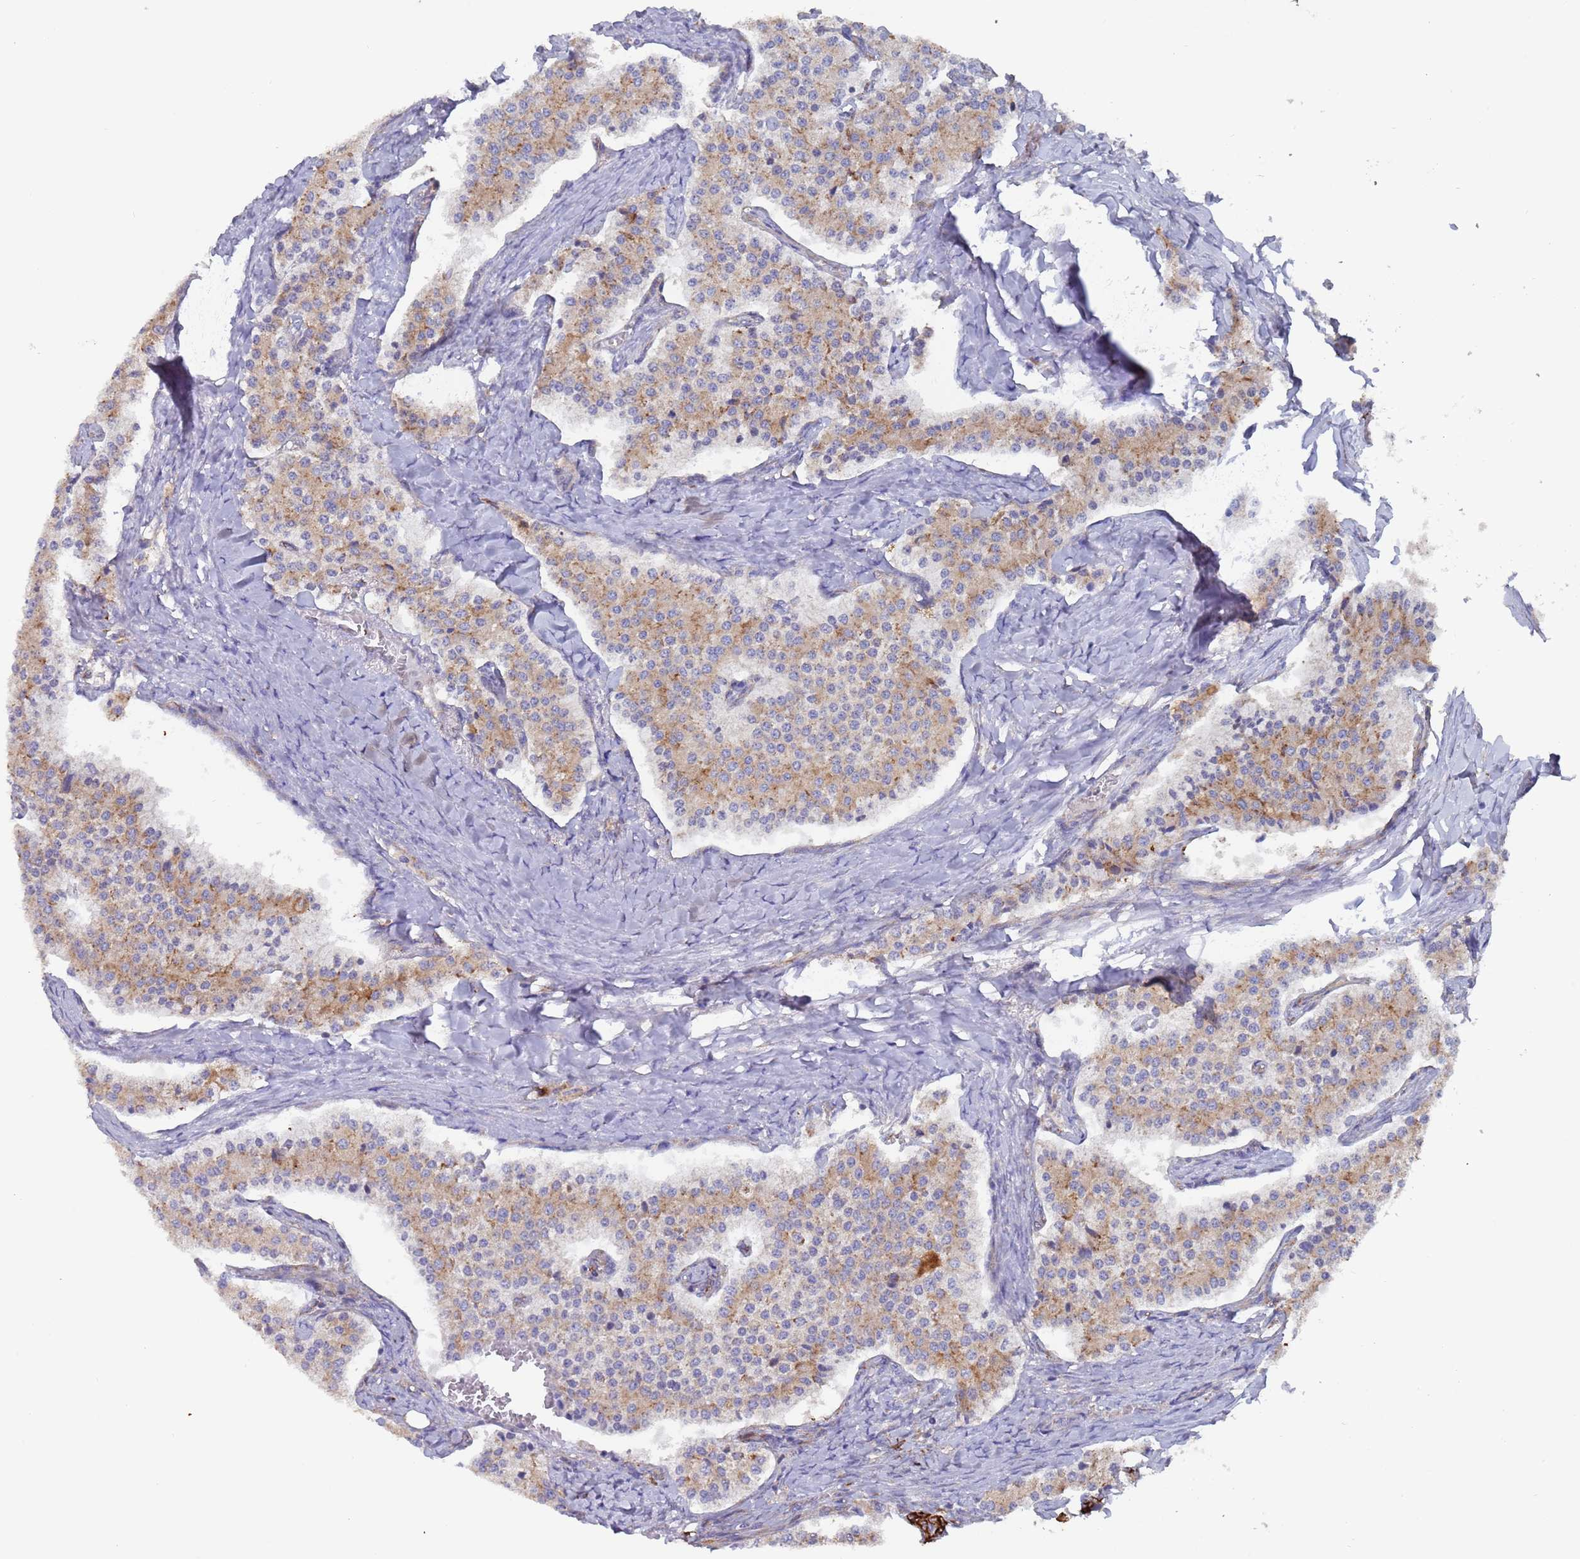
{"staining": {"intensity": "moderate", "quantity": "25%-75%", "location": "cytoplasmic/membranous"}, "tissue": "carcinoid", "cell_type": "Tumor cells", "image_type": "cancer", "snomed": [{"axis": "morphology", "description": "Carcinoid, malignant, NOS"}, {"axis": "topography", "description": "Colon"}], "caption": "This is an image of IHC staining of carcinoid, which shows moderate staining in the cytoplasmic/membranous of tumor cells.", "gene": "ZNF844", "patient": {"sex": "female", "age": 52}}